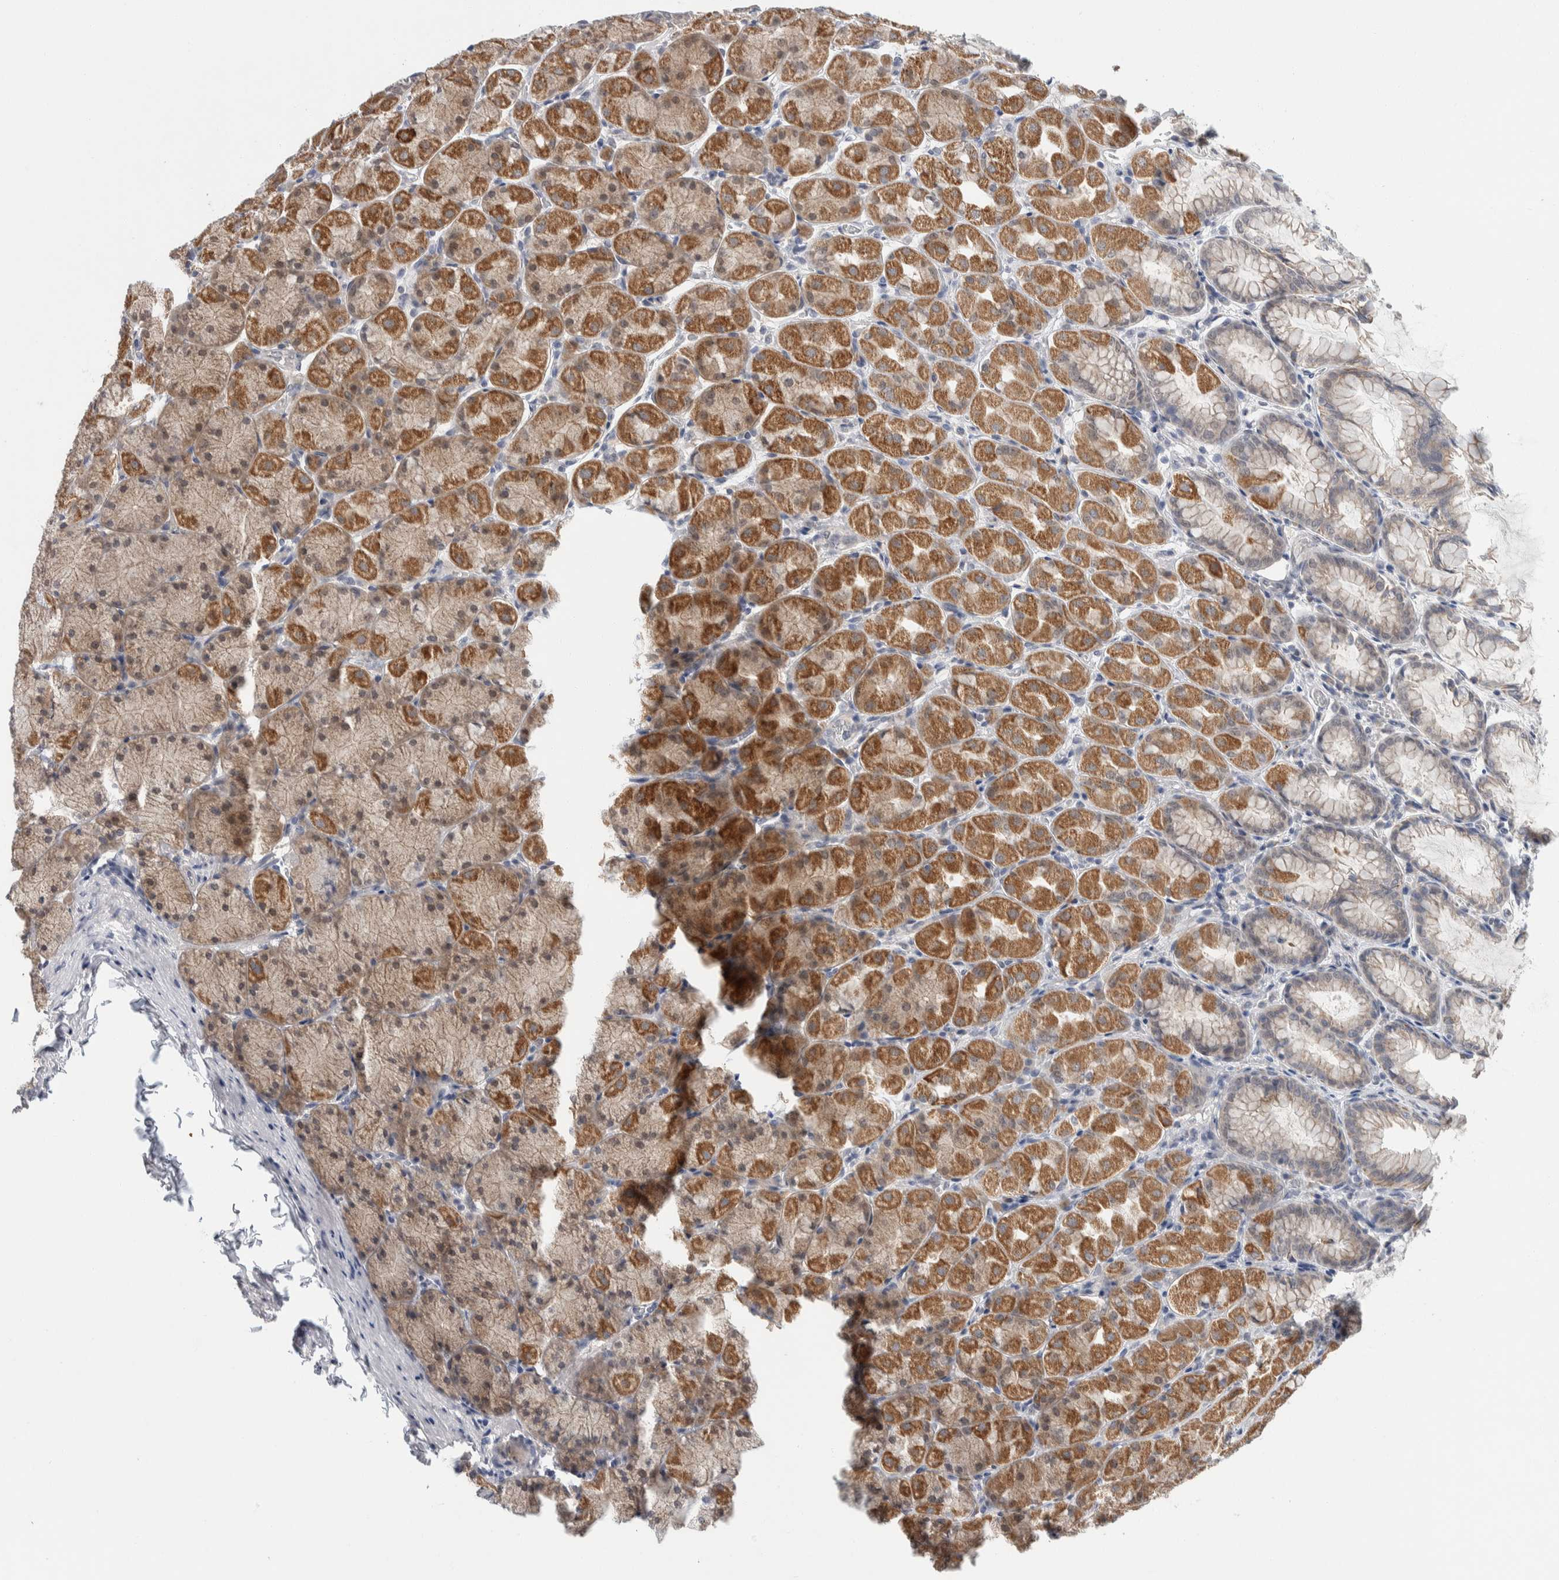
{"staining": {"intensity": "moderate", "quantity": ">75%", "location": "cytoplasmic/membranous"}, "tissue": "stomach", "cell_type": "Glandular cells", "image_type": "normal", "snomed": [{"axis": "morphology", "description": "Normal tissue, NOS"}, {"axis": "topography", "description": "Stomach, upper"}], "caption": "High-power microscopy captured an immunohistochemistry (IHC) image of normal stomach, revealing moderate cytoplasmic/membranous staining in about >75% of glandular cells.", "gene": "SHPK", "patient": {"sex": "female", "age": 56}}